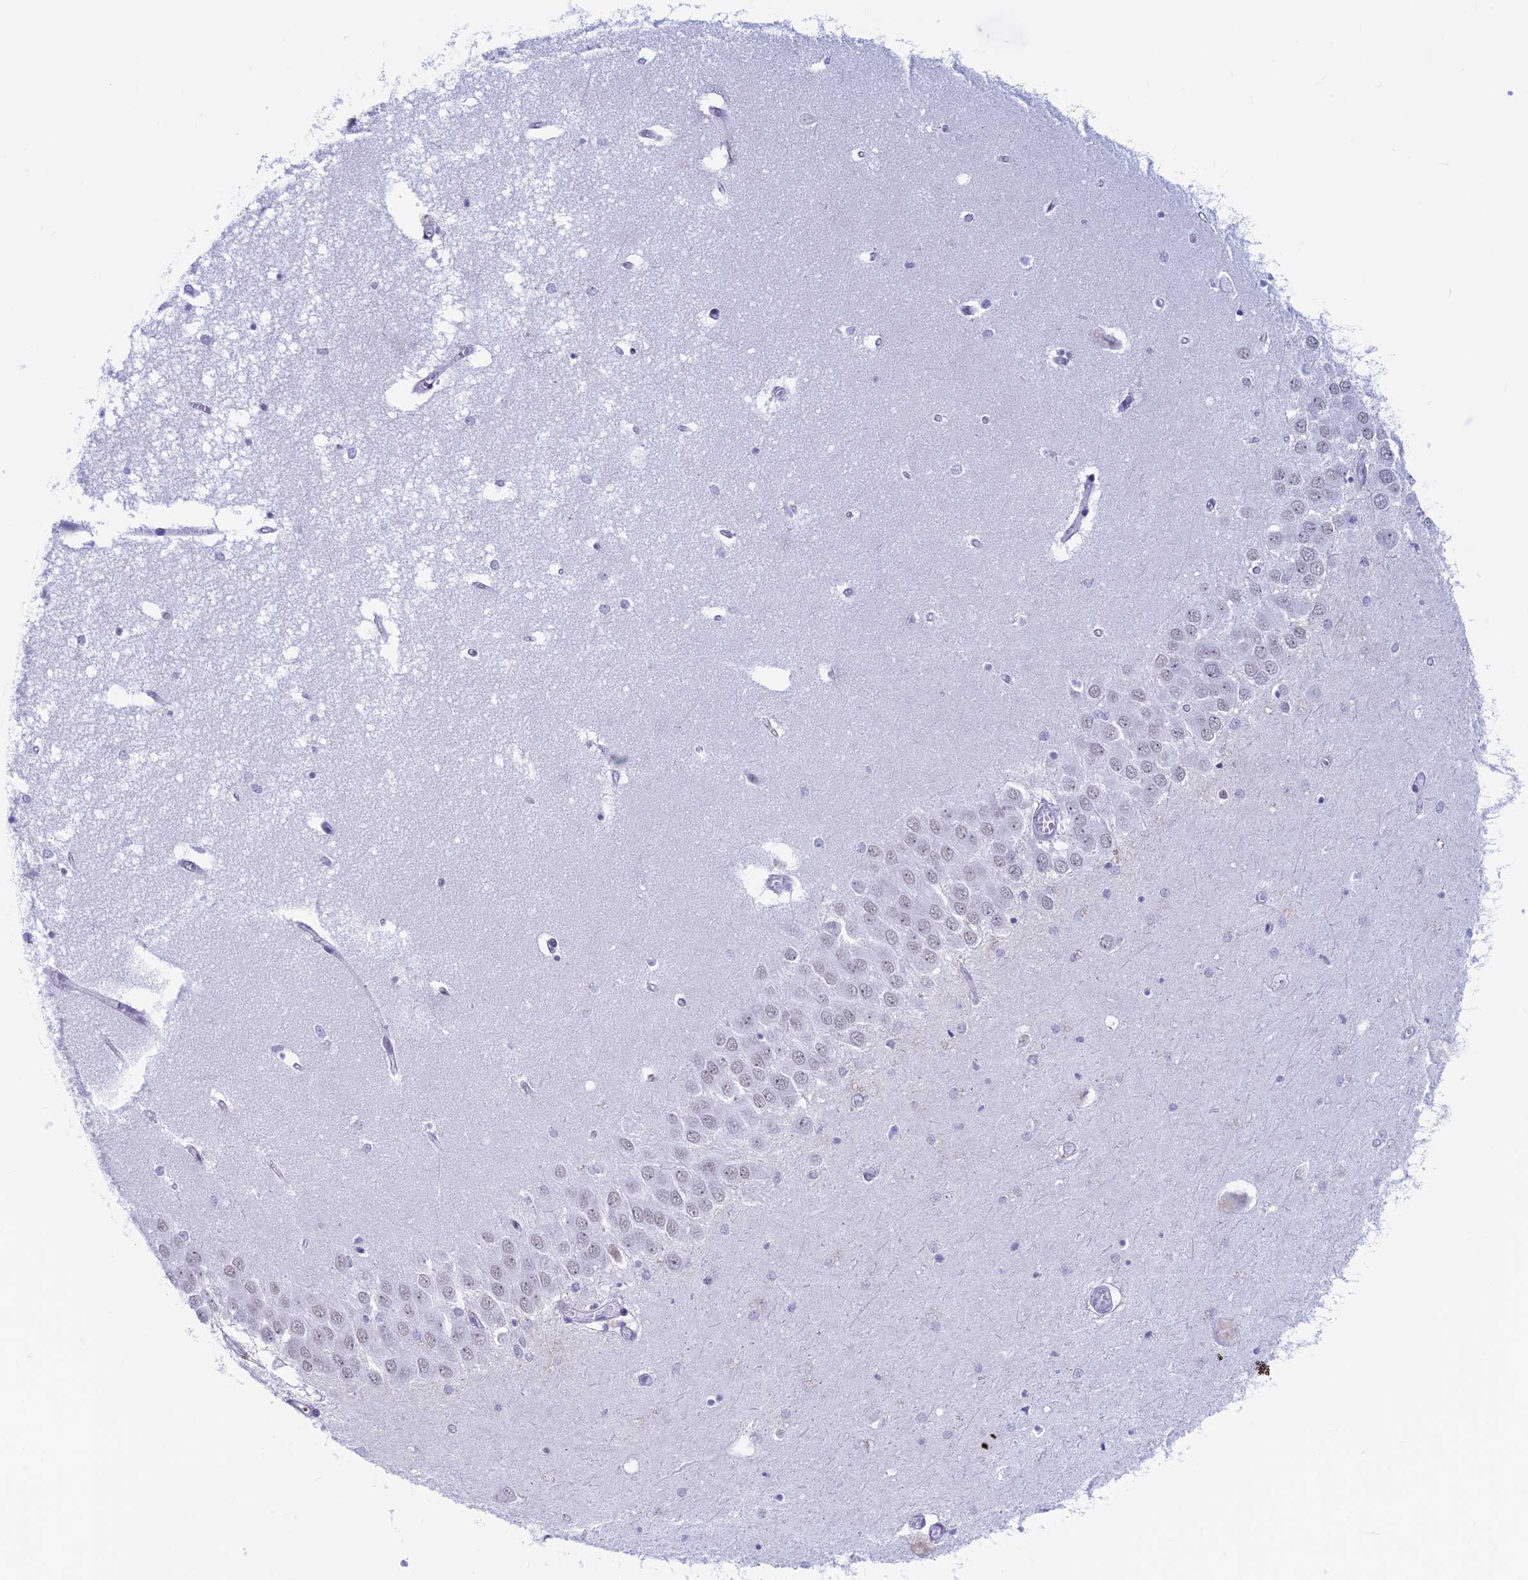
{"staining": {"intensity": "weak", "quantity": "<25%", "location": "nuclear"}, "tissue": "hippocampus", "cell_type": "Glial cells", "image_type": "normal", "snomed": [{"axis": "morphology", "description": "Normal tissue, NOS"}, {"axis": "topography", "description": "Hippocampus"}], "caption": "Immunohistochemistry histopathology image of unremarkable hippocampus: hippocampus stained with DAB (3,3'-diaminobenzidine) reveals no significant protein expression in glial cells. (Stains: DAB (3,3'-diaminobenzidine) immunohistochemistry (IHC) with hematoxylin counter stain, Microscopy: brightfield microscopy at high magnification).", "gene": "ASH2L", "patient": {"sex": "male", "age": 70}}